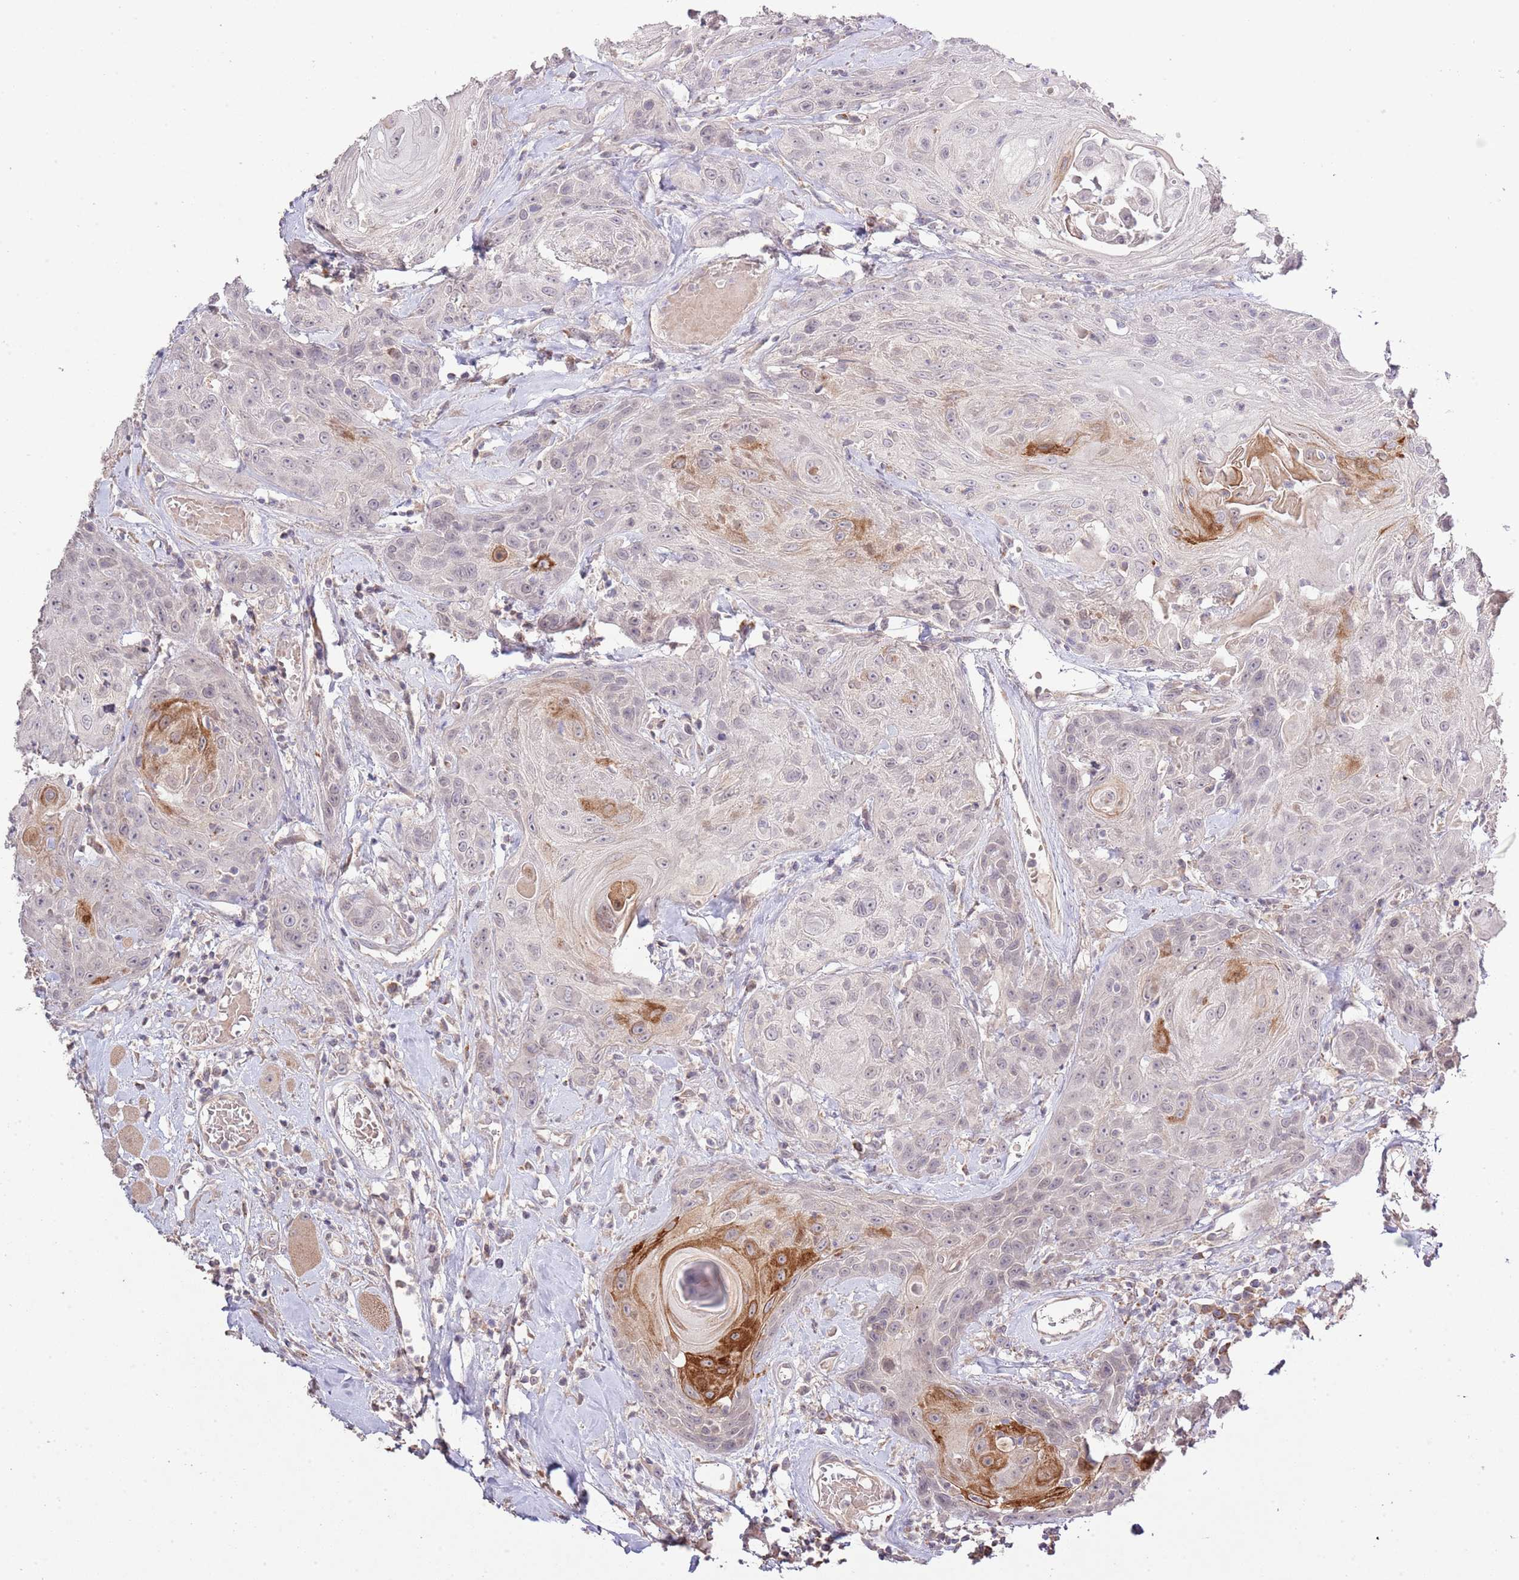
{"staining": {"intensity": "moderate", "quantity": "<25%", "location": "cytoplasmic/membranous"}, "tissue": "head and neck cancer", "cell_type": "Tumor cells", "image_type": "cancer", "snomed": [{"axis": "morphology", "description": "Squamous cell carcinoma, NOS"}, {"axis": "topography", "description": "Head-Neck"}], "caption": "Head and neck cancer stained with a protein marker reveals moderate staining in tumor cells.", "gene": "IVD", "patient": {"sex": "female", "age": 59}}